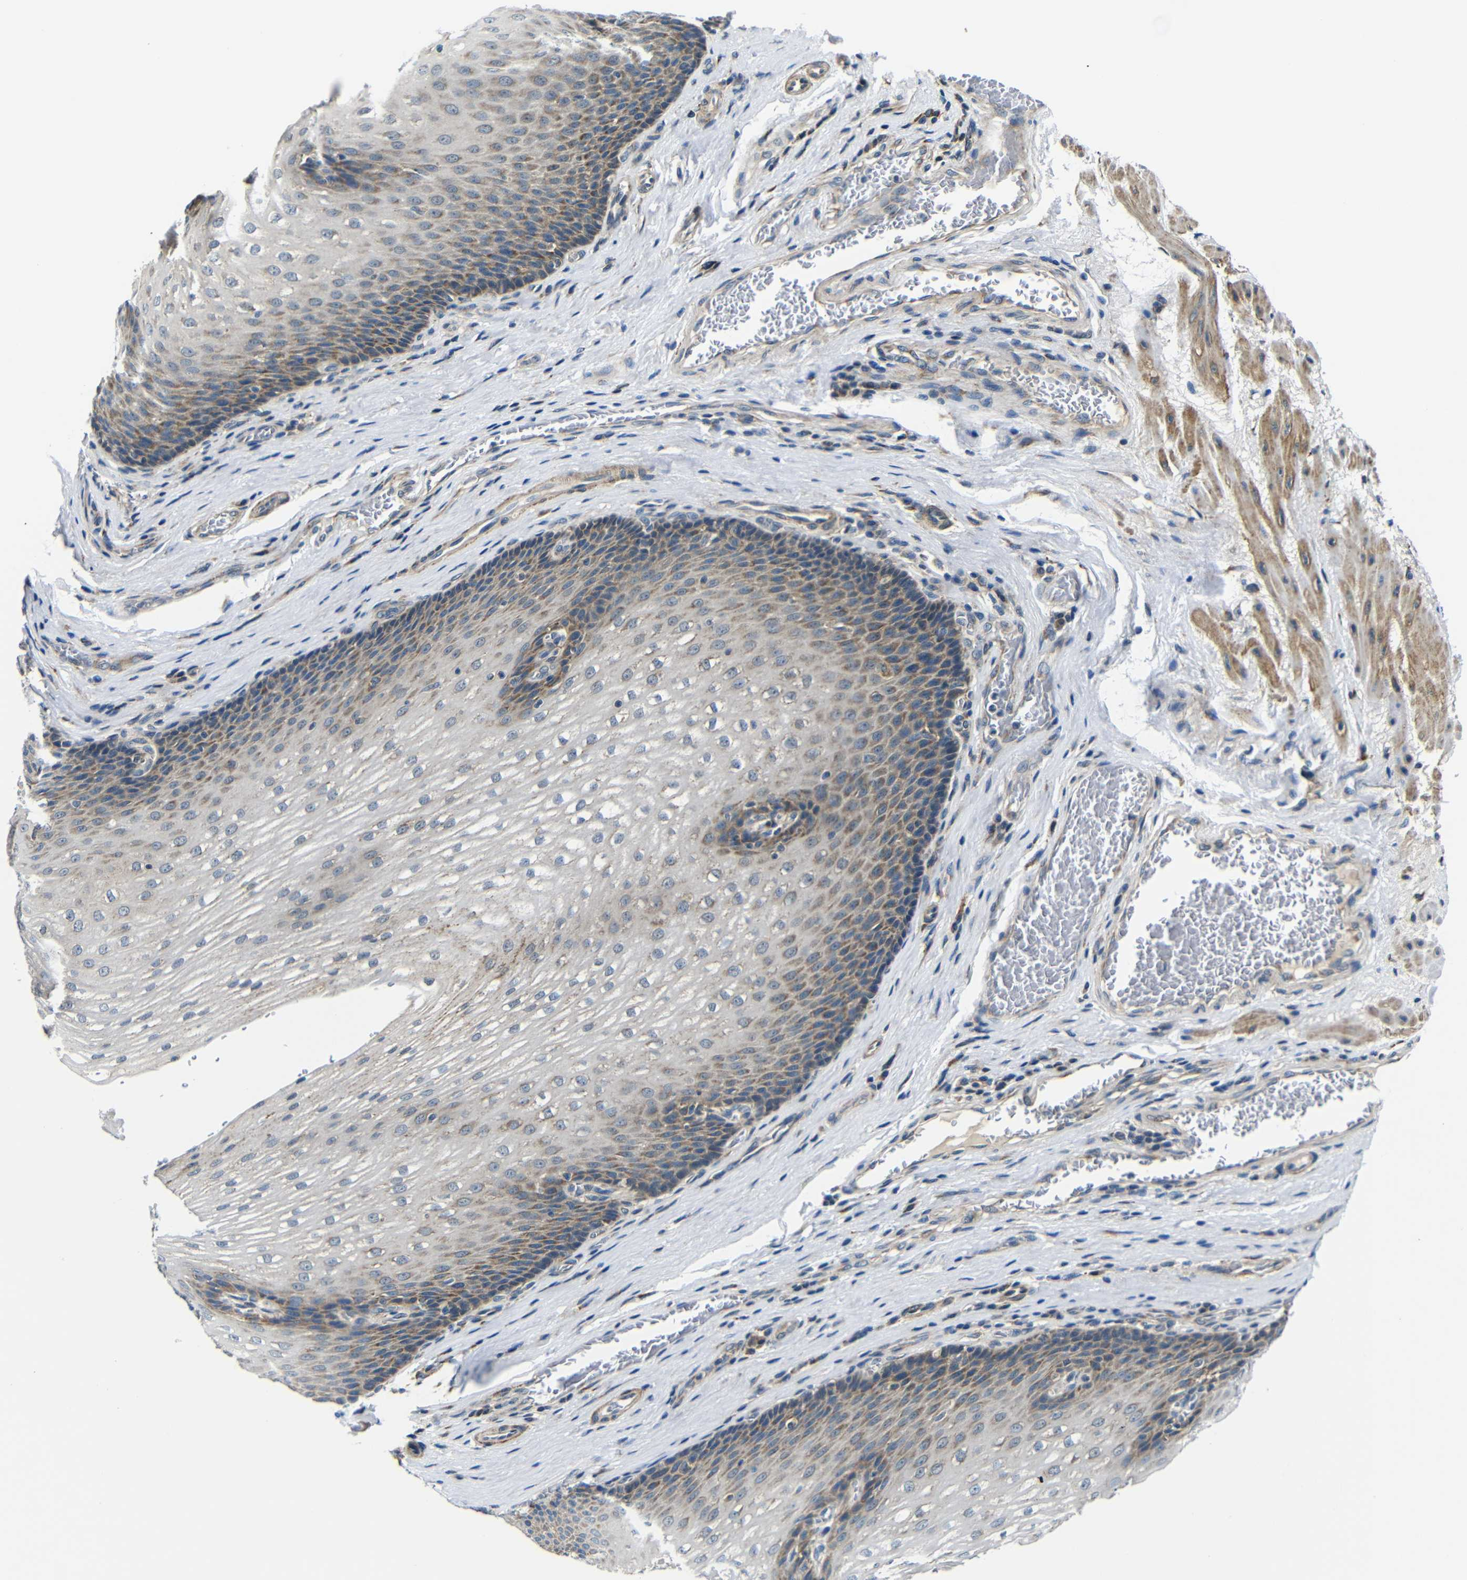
{"staining": {"intensity": "moderate", "quantity": "25%-75%", "location": "cytoplasmic/membranous"}, "tissue": "esophagus", "cell_type": "Squamous epithelial cells", "image_type": "normal", "snomed": [{"axis": "morphology", "description": "Normal tissue, NOS"}, {"axis": "topography", "description": "Esophagus"}], "caption": "Esophagus was stained to show a protein in brown. There is medium levels of moderate cytoplasmic/membranous positivity in approximately 25%-75% of squamous epithelial cells. The staining is performed using DAB brown chromogen to label protein expression. The nuclei are counter-stained blue using hematoxylin.", "gene": "FKBP14", "patient": {"sex": "male", "age": 48}}